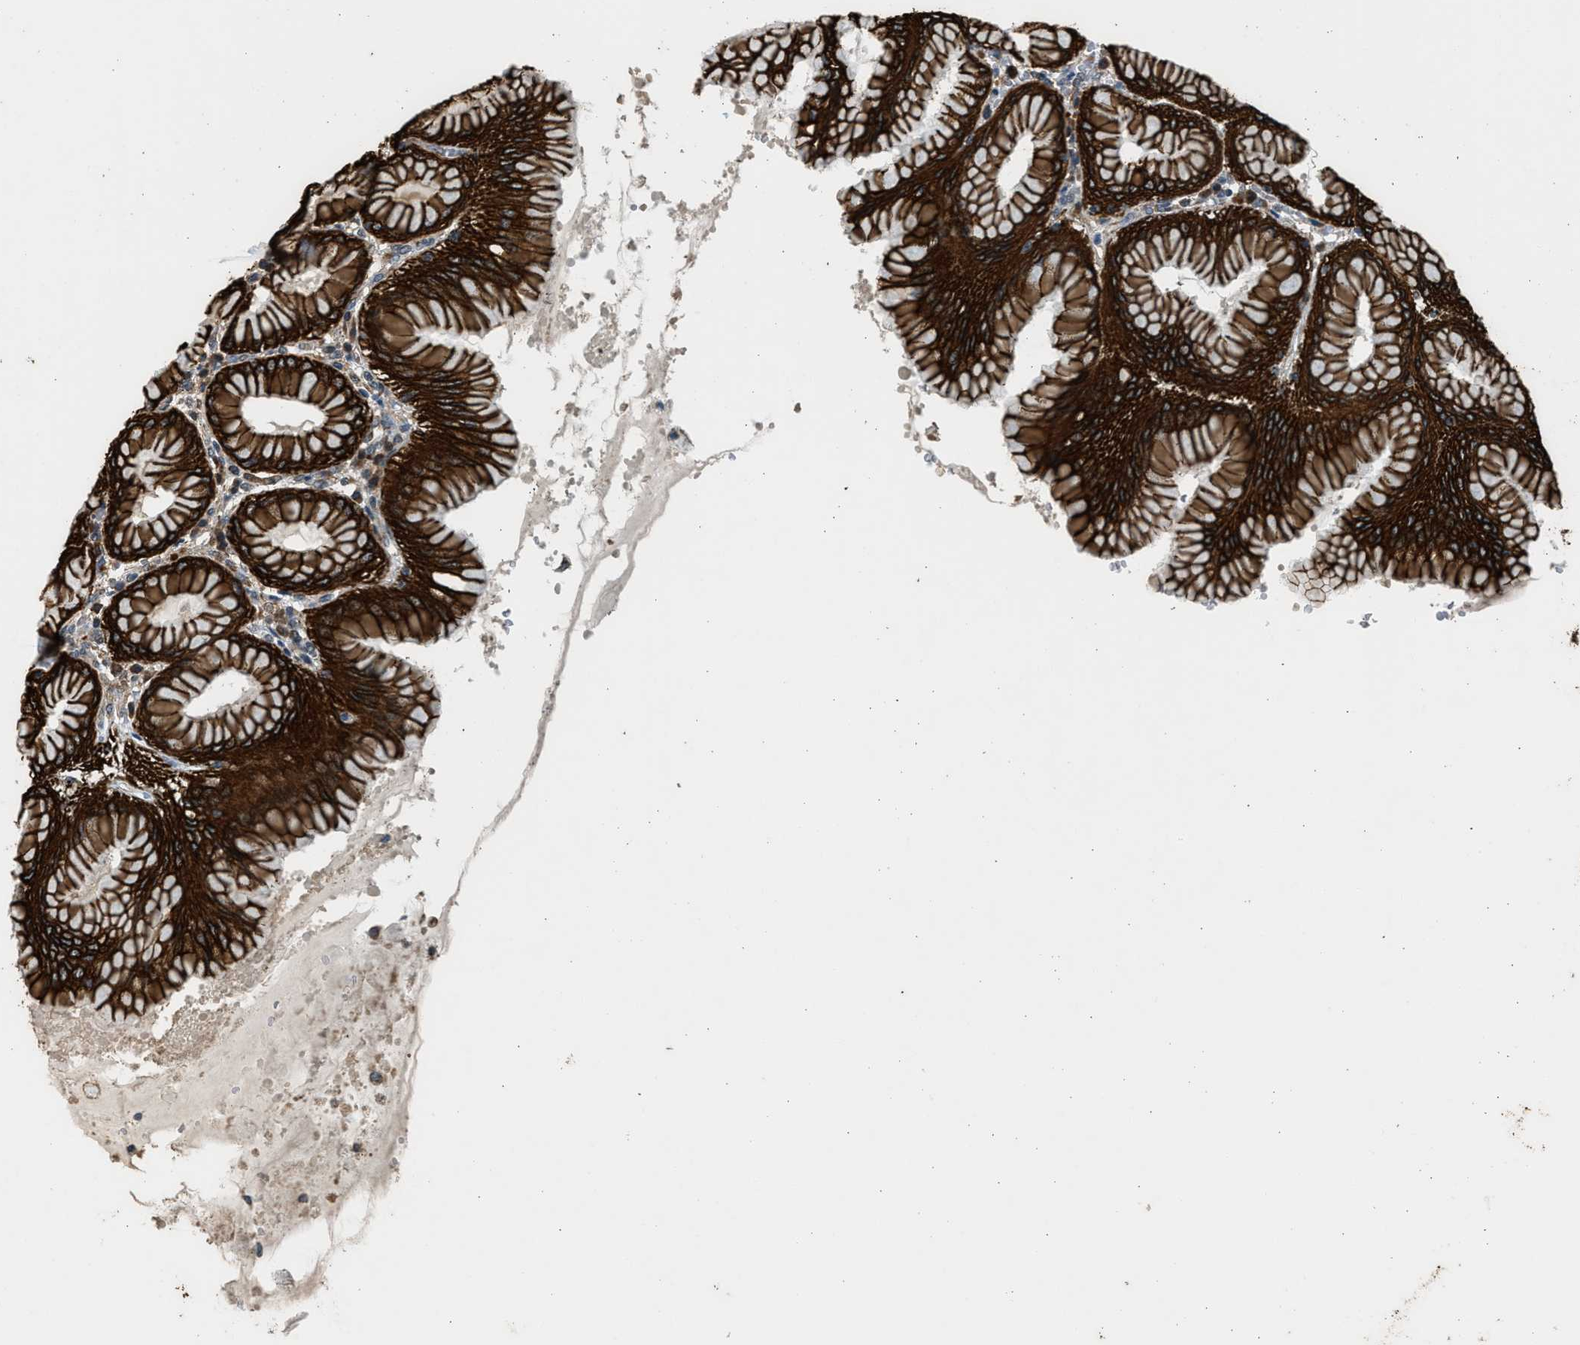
{"staining": {"intensity": "strong", "quantity": ">75%", "location": "cytoplasmic/membranous"}, "tissue": "stomach", "cell_type": "Glandular cells", "image_type": "normal", "snomed": [{"axis": "morphology", "description": "Normal tissue, NOS"}, {"axis": "topography", "description": "Stomach"}, {"axis": "topography", "description": "Stomach, lower"}], "caption": "The image reveals a brown stain indicating the presence of a protein in the cytoplasmic/membranous of glandular cells in stomach.", "gene": "PCLO", "patient": {"sex": "female", "age": 56}}